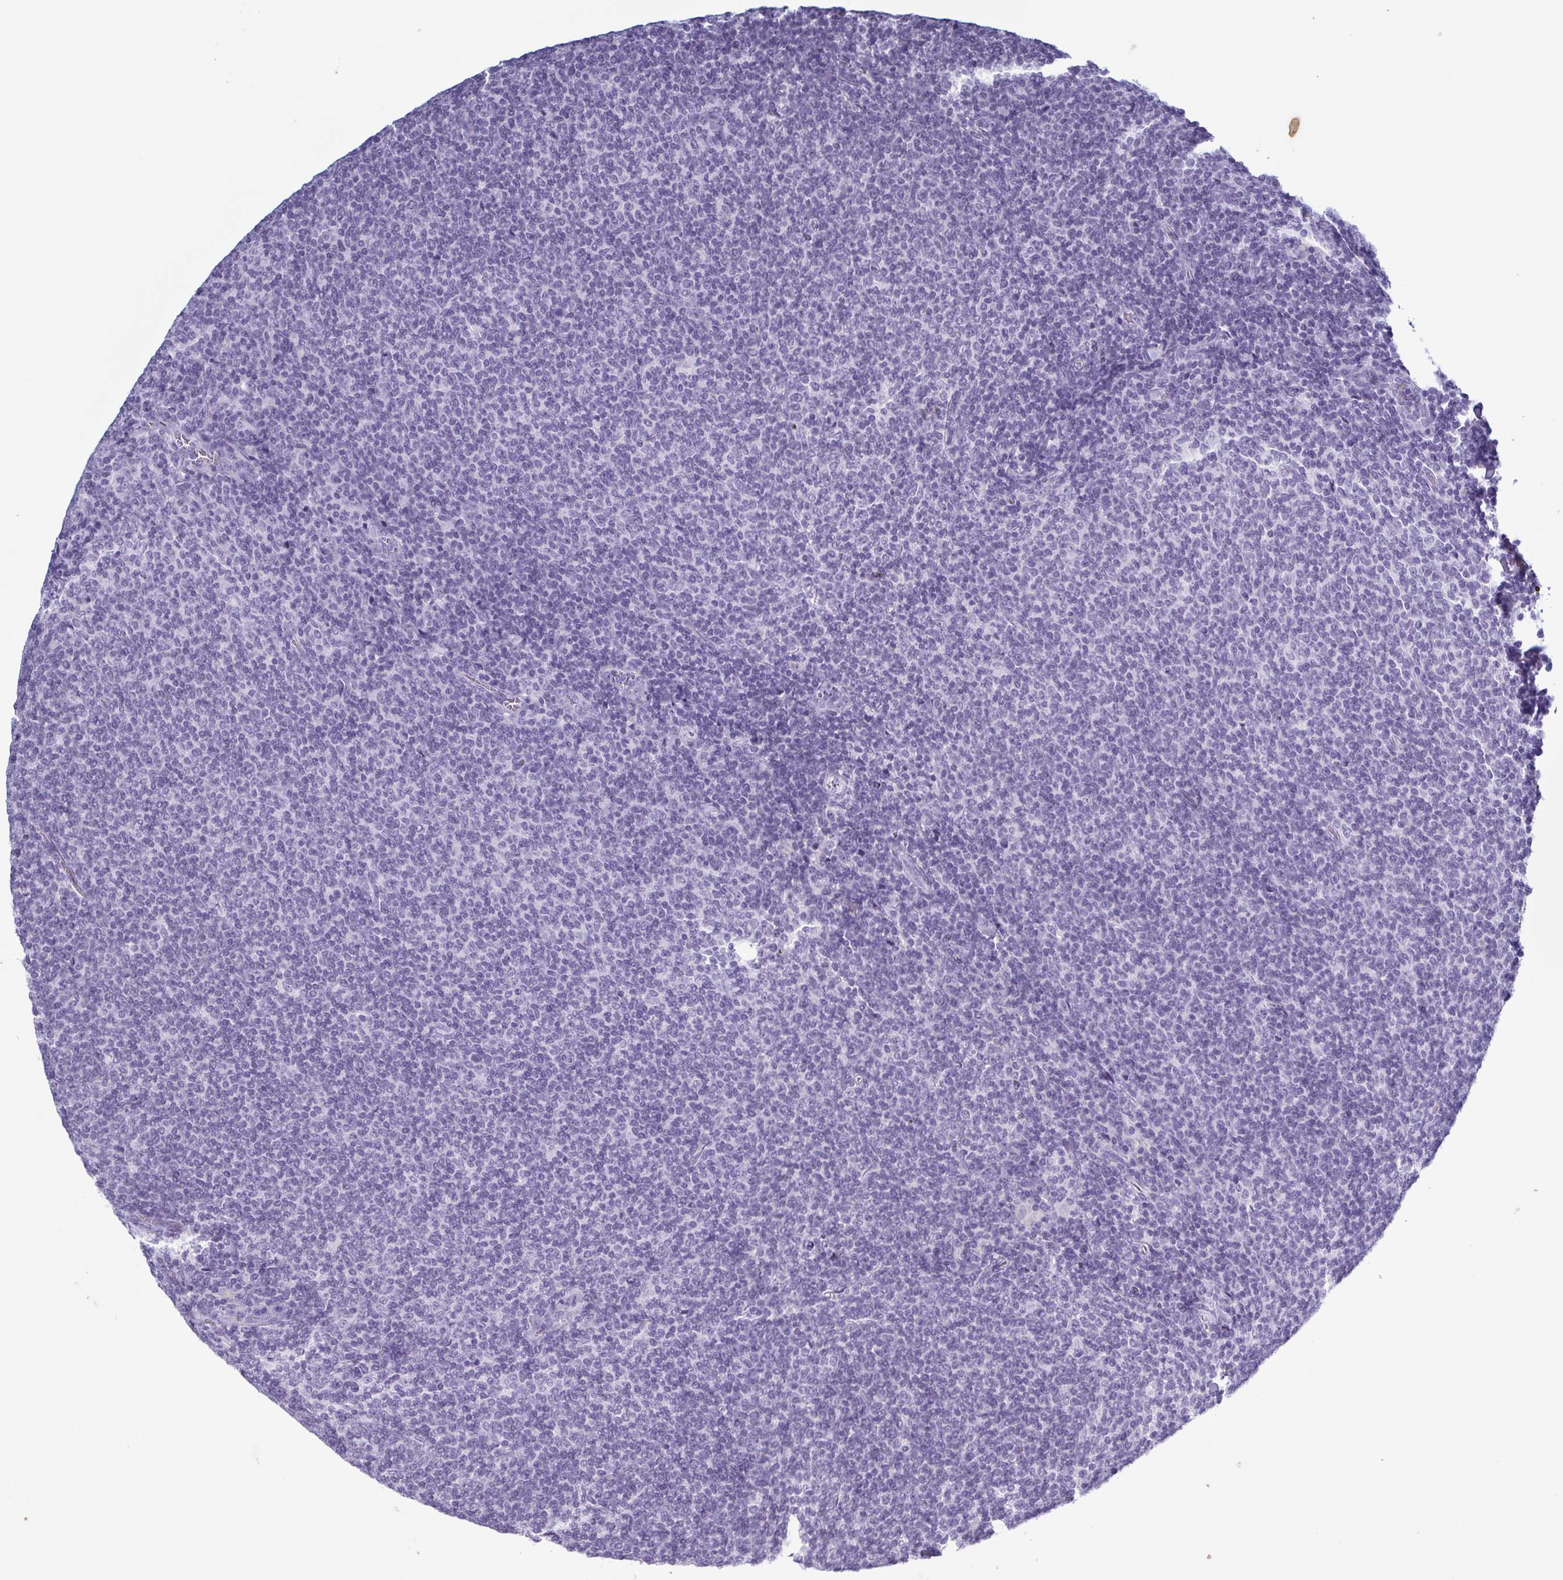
{"staining": {"intensity": "negative", "quantity": "none", "location": "none"}, "tissue": "lymphoma", "cell_type": "Tumor cells", "image_type": "cancer", "snomed": [{"axis": "morphology", "description": "Malignant lymphoma, non-Hodgkin's type, Low grade"}, {"axis": "topography", "description": "Lymph node"}], "caption": "Immunohistochemical staining of human low-grade malignant lymphoma, non-Hodgkin's type demonstrates no significant positivity in tumor cells.", "gene": "KRT10", "patient": {"sex": "male", "age": 52}}